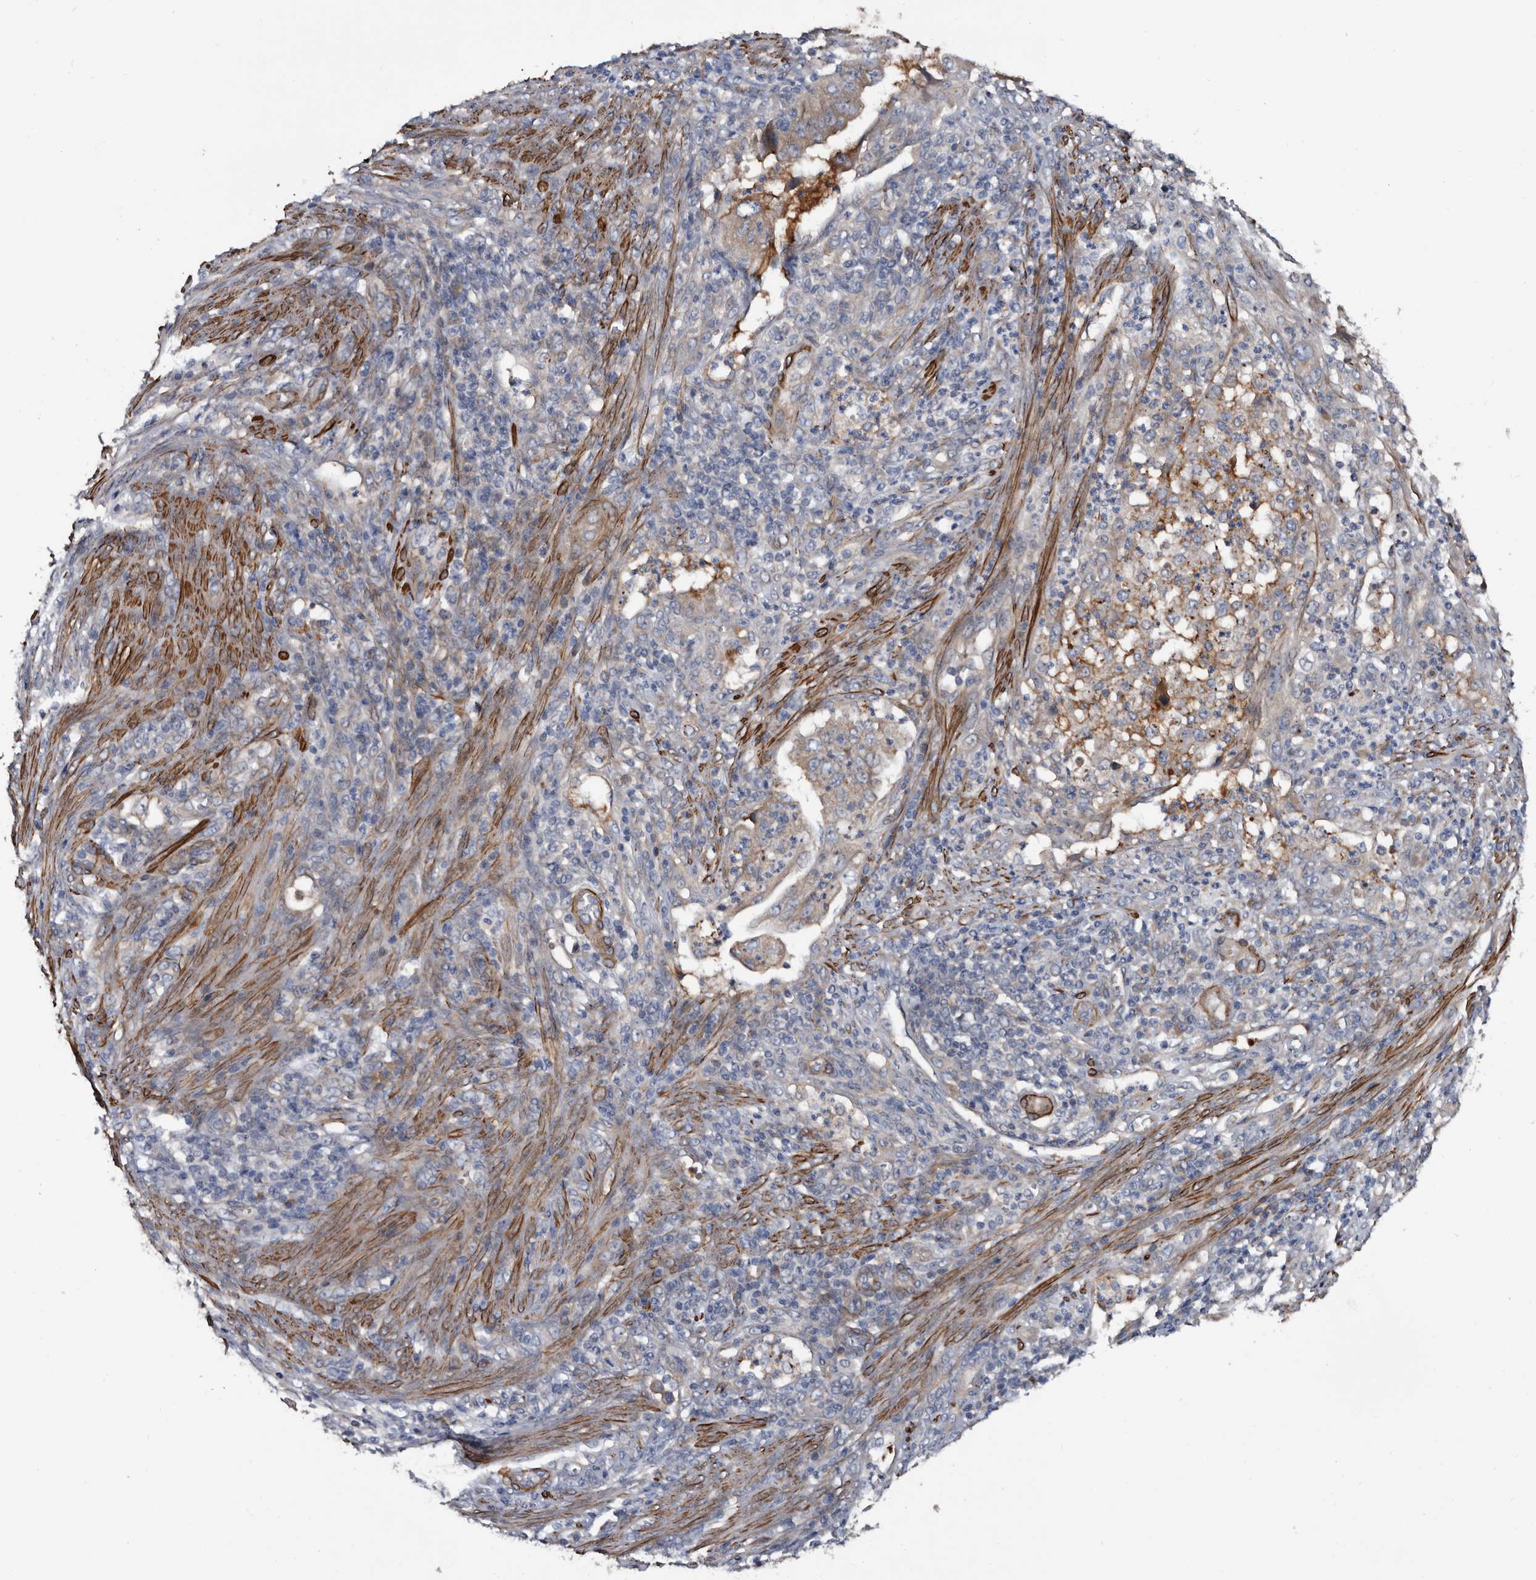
{"staining": {"intensity": "negative", "quantity": "none", "location": "none"}, "tissue": "endometrial cancer", "cell_type": "Tumor cells", "image_type": "cancer", "snomed": [{"axis": "morphology", "description": "Adenocarcinoma, NOS"}, {"axis": "topography", "description": "Endometrium"}], "caption": "This is an immunohistochemistry photomicrograph of human endometrial adenocarcinoma. There is no staining in tumor cells.", "gene": "IARS1", "patient": {"sex": "female", "age": 51}}